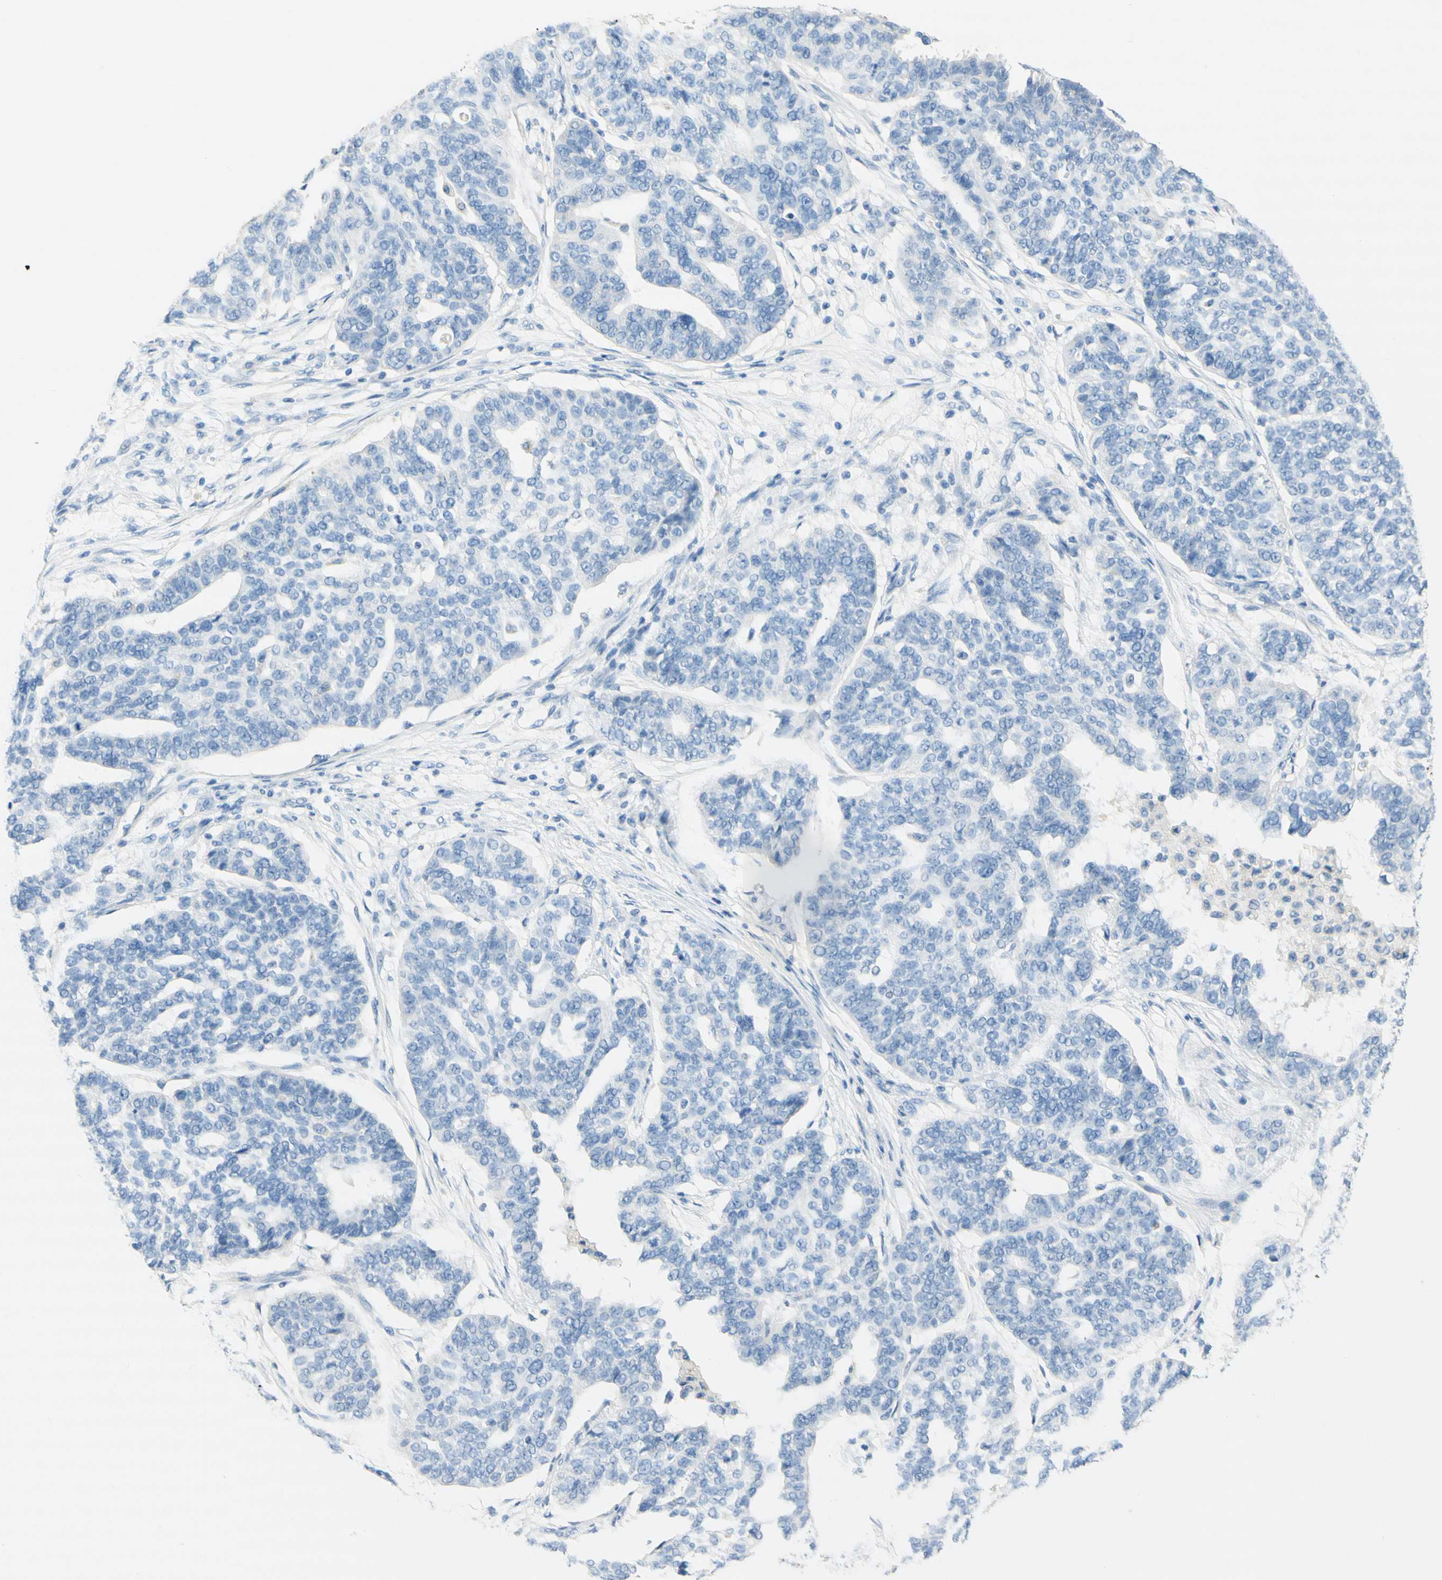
{"staining": {"intensity": "negative", "quantity": "none", "location": "none"}, "tissue": "ovarian cancer", "cell_type": "Tumor cells", "image_type": "cancer", "snomed": [{"axis": "morphology", "description": "Cystadenocarcinoma, serous, NOS"}, {"axis": "topography", "description": "Ovary"}], "caption": "This is a image of IHC staining of serous cystadenocarcinoma (ovarian), which shows no expression in tumor cells.", "gene": "POLR2J3", "patient": {"sex": "female", "age": 59}}